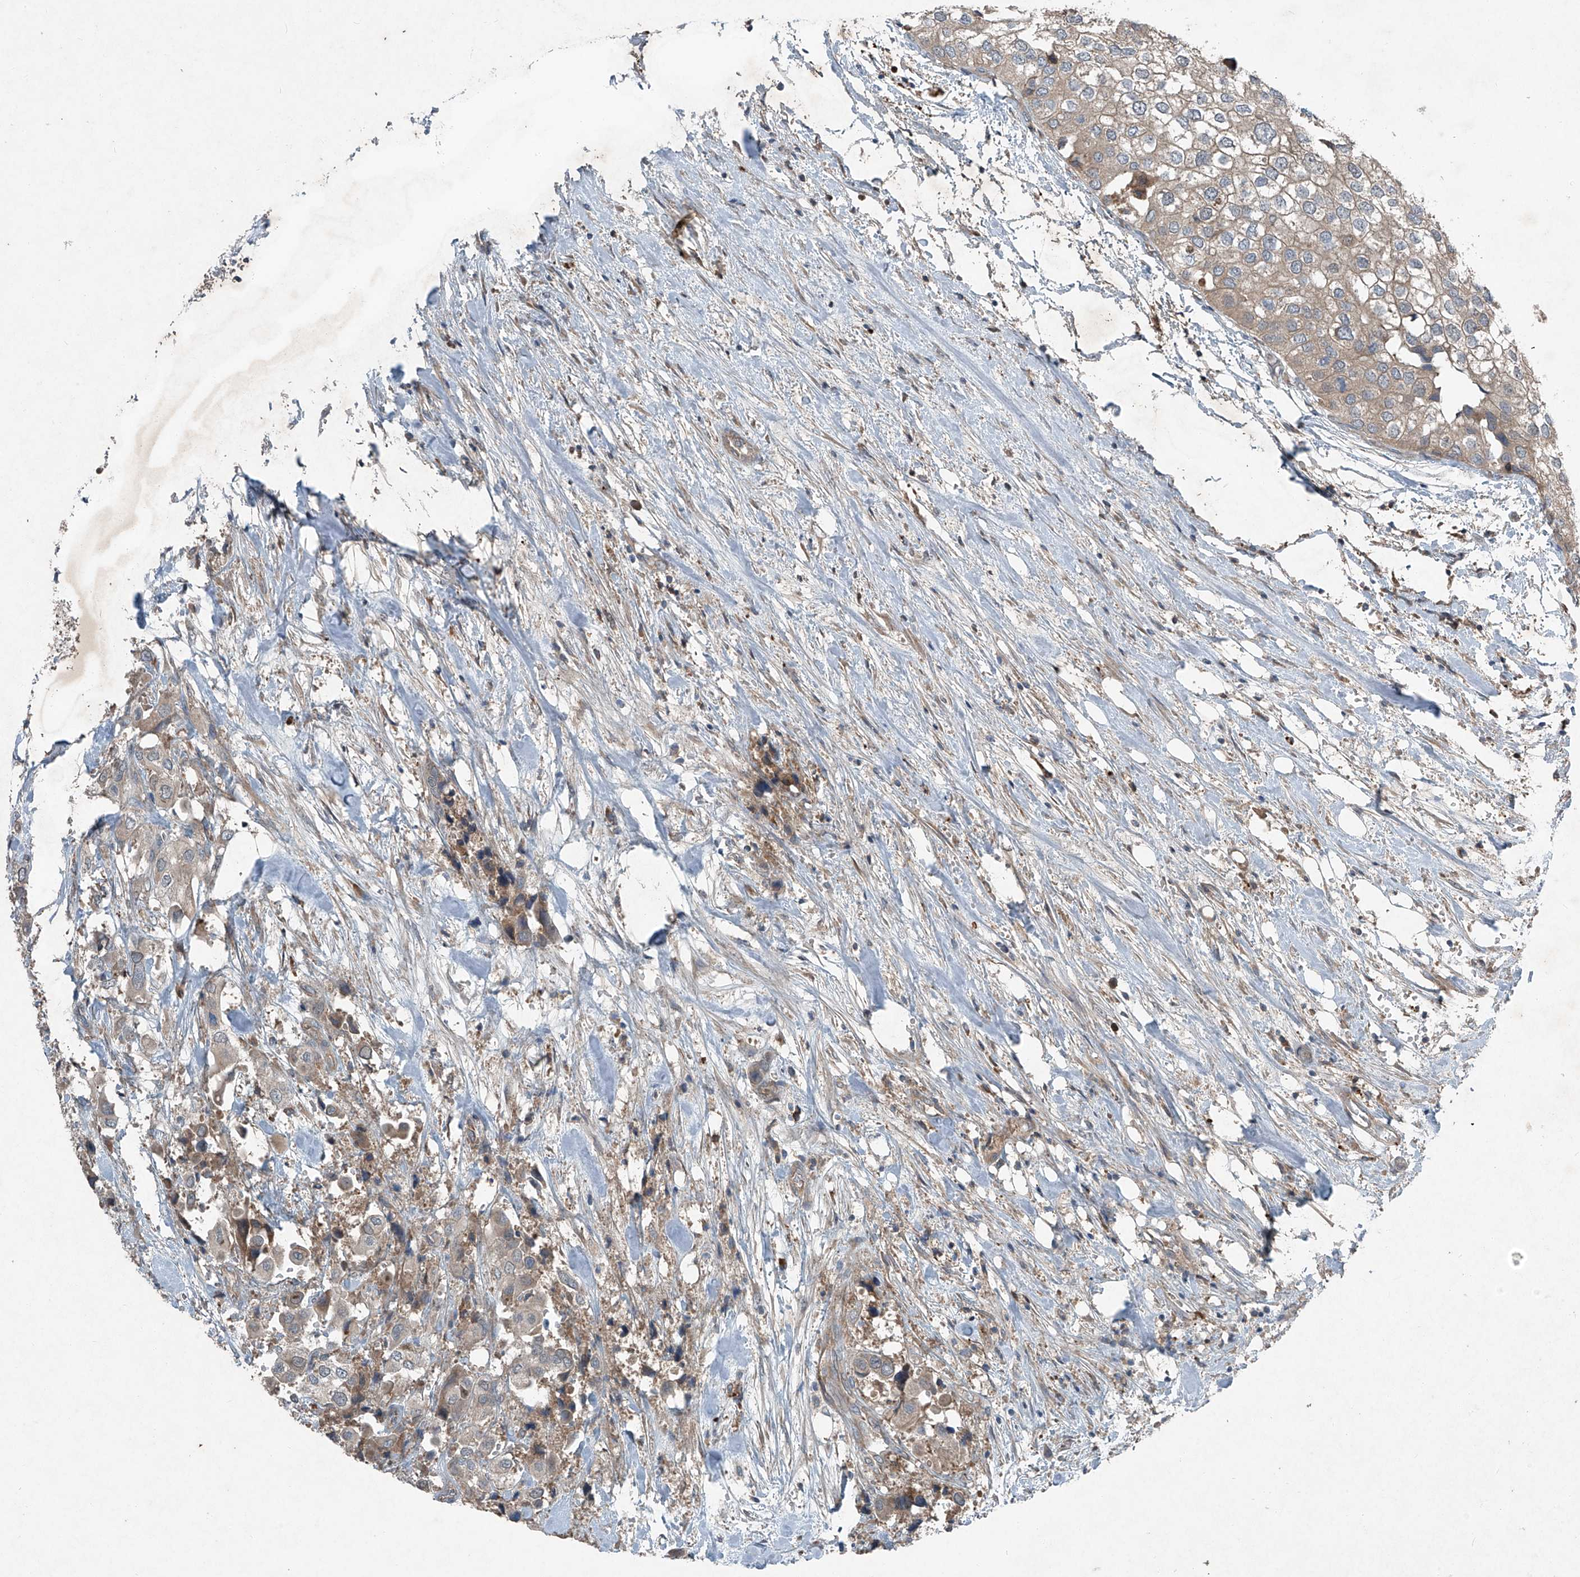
{"staining": {"intensity": "weak", "quantity": "25%-75%", "location": "cytoplasmic/membranous"}, "tissue": "urothelial cancer", "cell_type": "Tumor cells", "image_type": "cancer", "snomed": [{"axis": "morphology", "description": "Urothelial carcinoma, High grade"}, {"axis": "topography", "description": "Urinary bladder"}], "caption": "Protein expression analysis of urothelial cancer displays weak cytoplasmic/membranous staining in approximately 25%-75% of tumor cells.", "gene": "FOXRED2", "patient": {"sex": "male", "age": 64}}